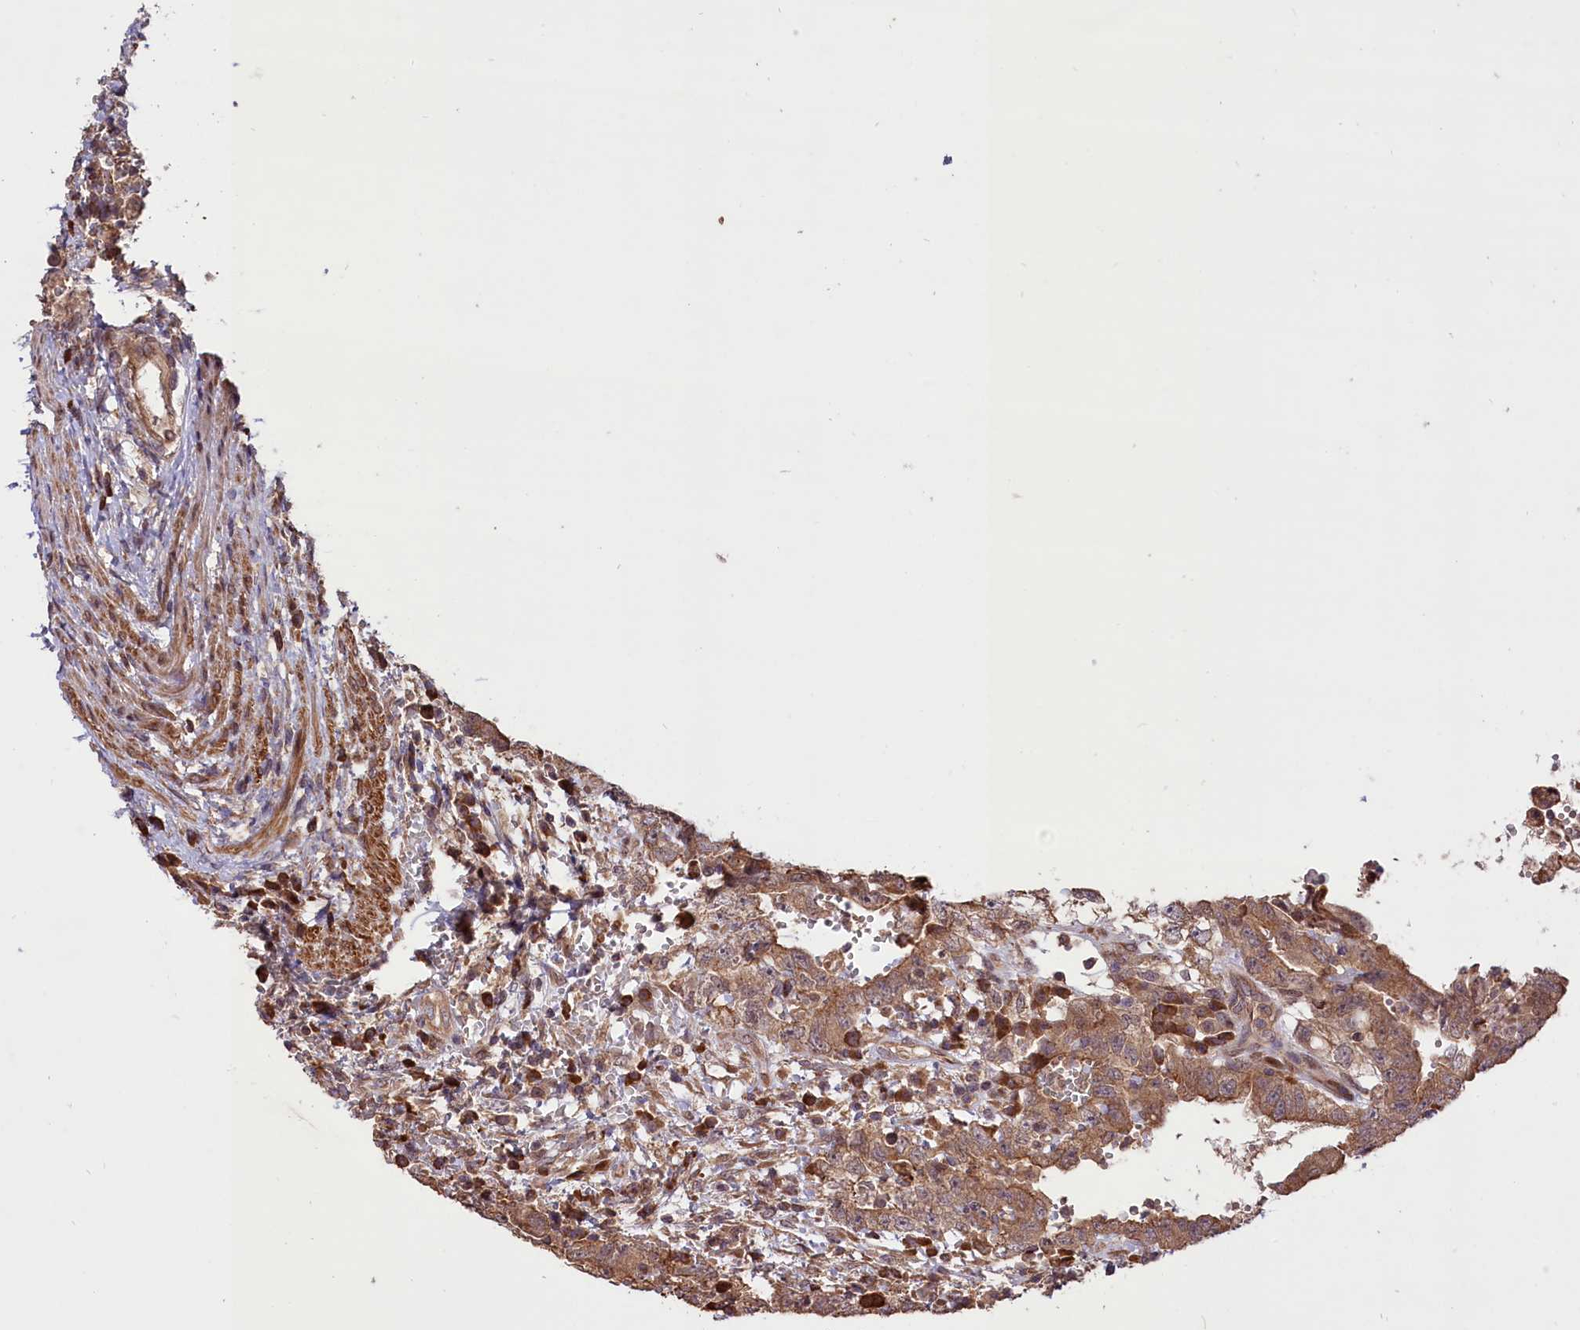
{"staining": {"intensity": "moderate", "quantity": ">75%", "location": "cytoplasmic/membranous"}, "tissue": "testis cancer", "cell_type": "Tumor cells", "image_type": "cancer", "snomed": [{"axis": "morphology", "description": "Carcinoma, Embryonal, NOS"}, {"axis": "topography", "description": "Testis"}], "caption": "Testis embryonal carcinoma stained with a brown dye reveals moderate cytoplasmic/membranous positive staining in about >75% of tumor cells.", "gene": "HDAC5", "patient": {"sex": "male", "age": 26}}